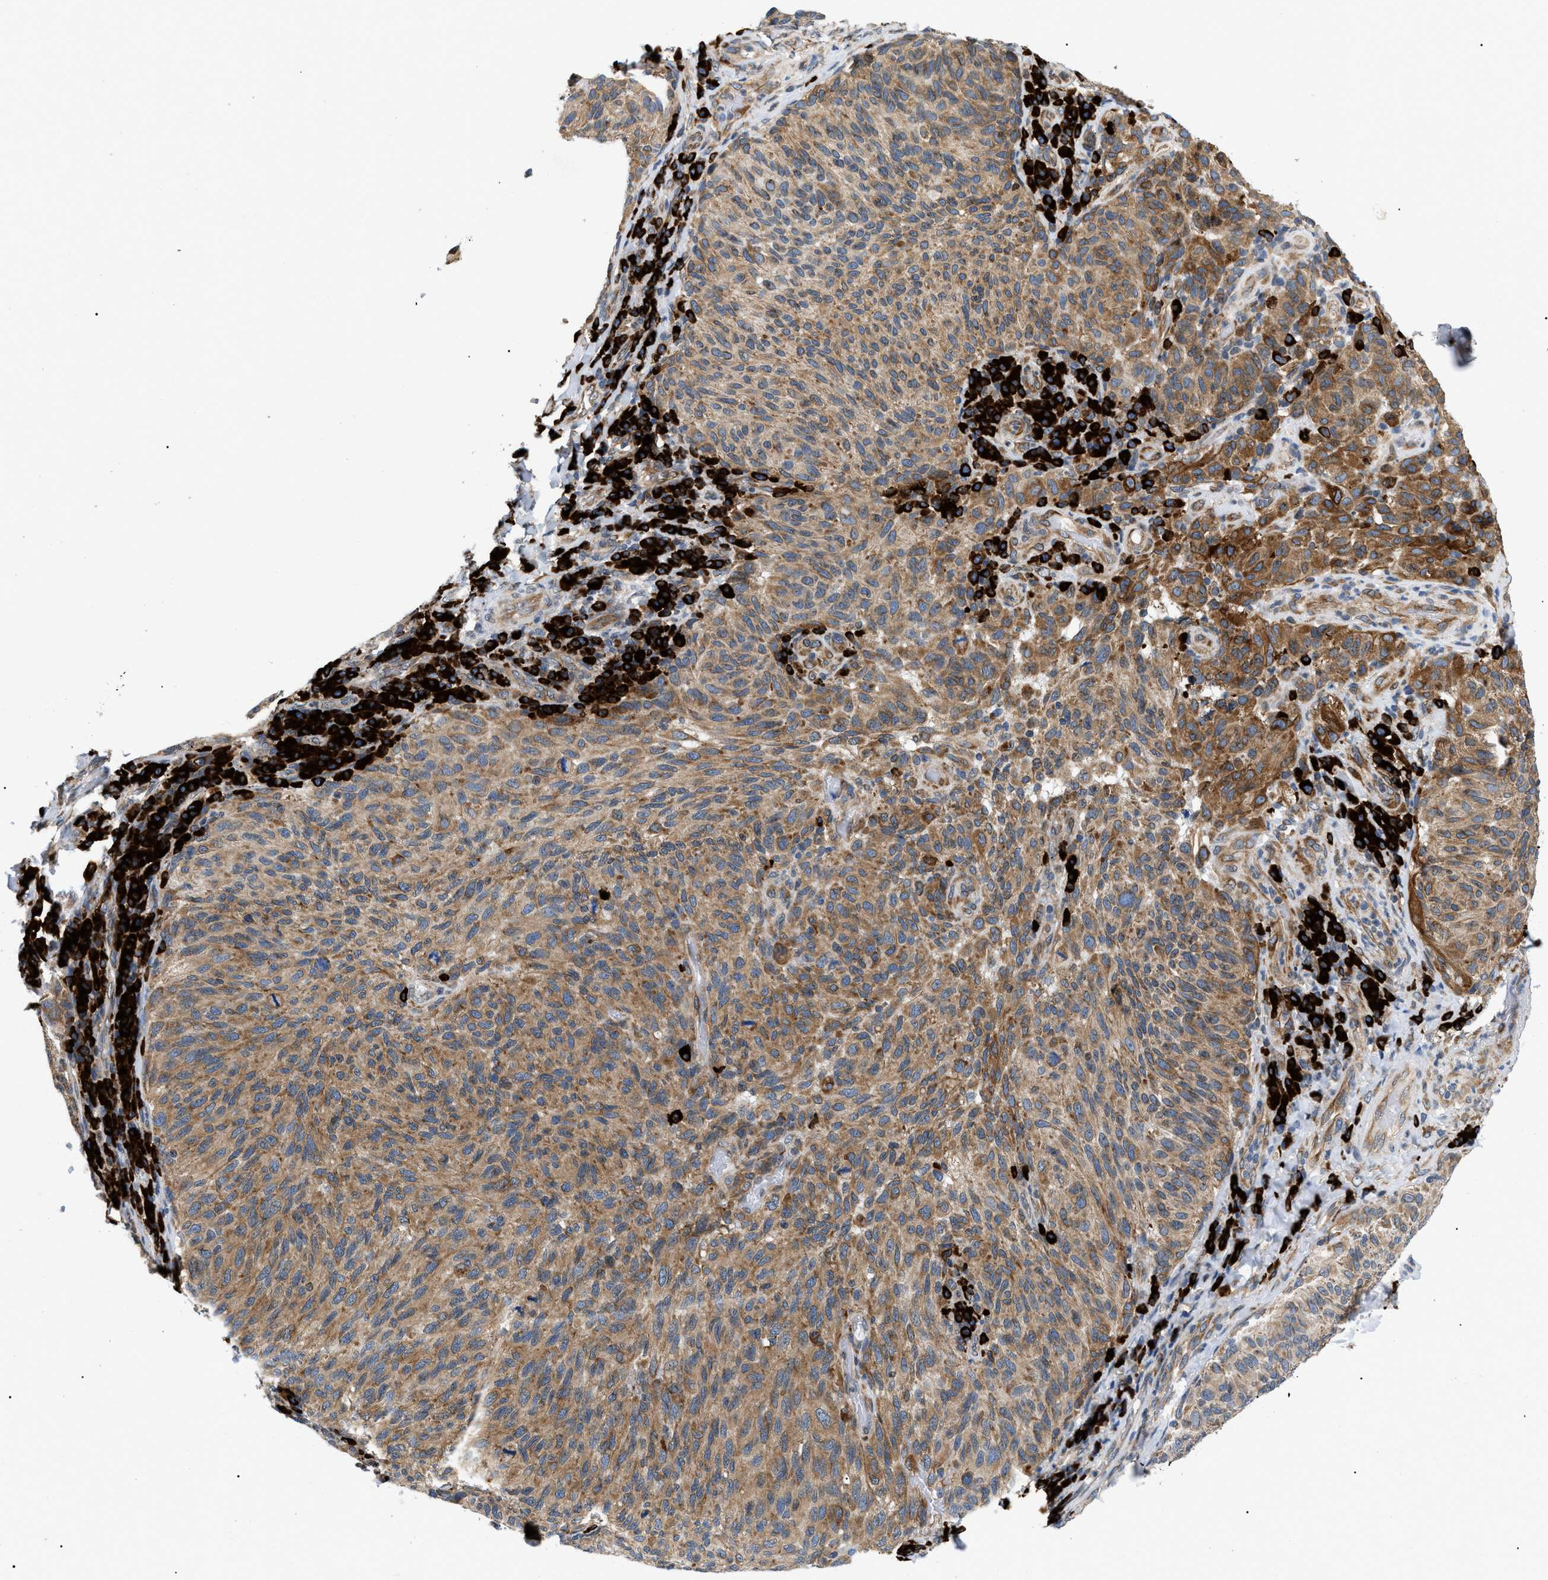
{"staining": {"intensity": "moderate", "quantity": ">75%", "location": "cytoplasmic/membranous"}, "tissue": "melanoma", "cell_type": "Tumor cells", "image_type": "cancer", "snomed": [{"axis": "morphology", "description": "Malignant melanoma, NOS"}, {"axis": "topography", "description": "Skin"}], "caption": "Melanoma was stained to show a protein in brown. There is medium levels of moderate cytoplasmic/membranous expression in approximately >75% of tumor cells. Immunohistochemistry (ihc) stains the protein of interest in brown and the nuclei are stained blue.", "gene": "DERL1", "patient": {"sex": "female", "age": 73}}